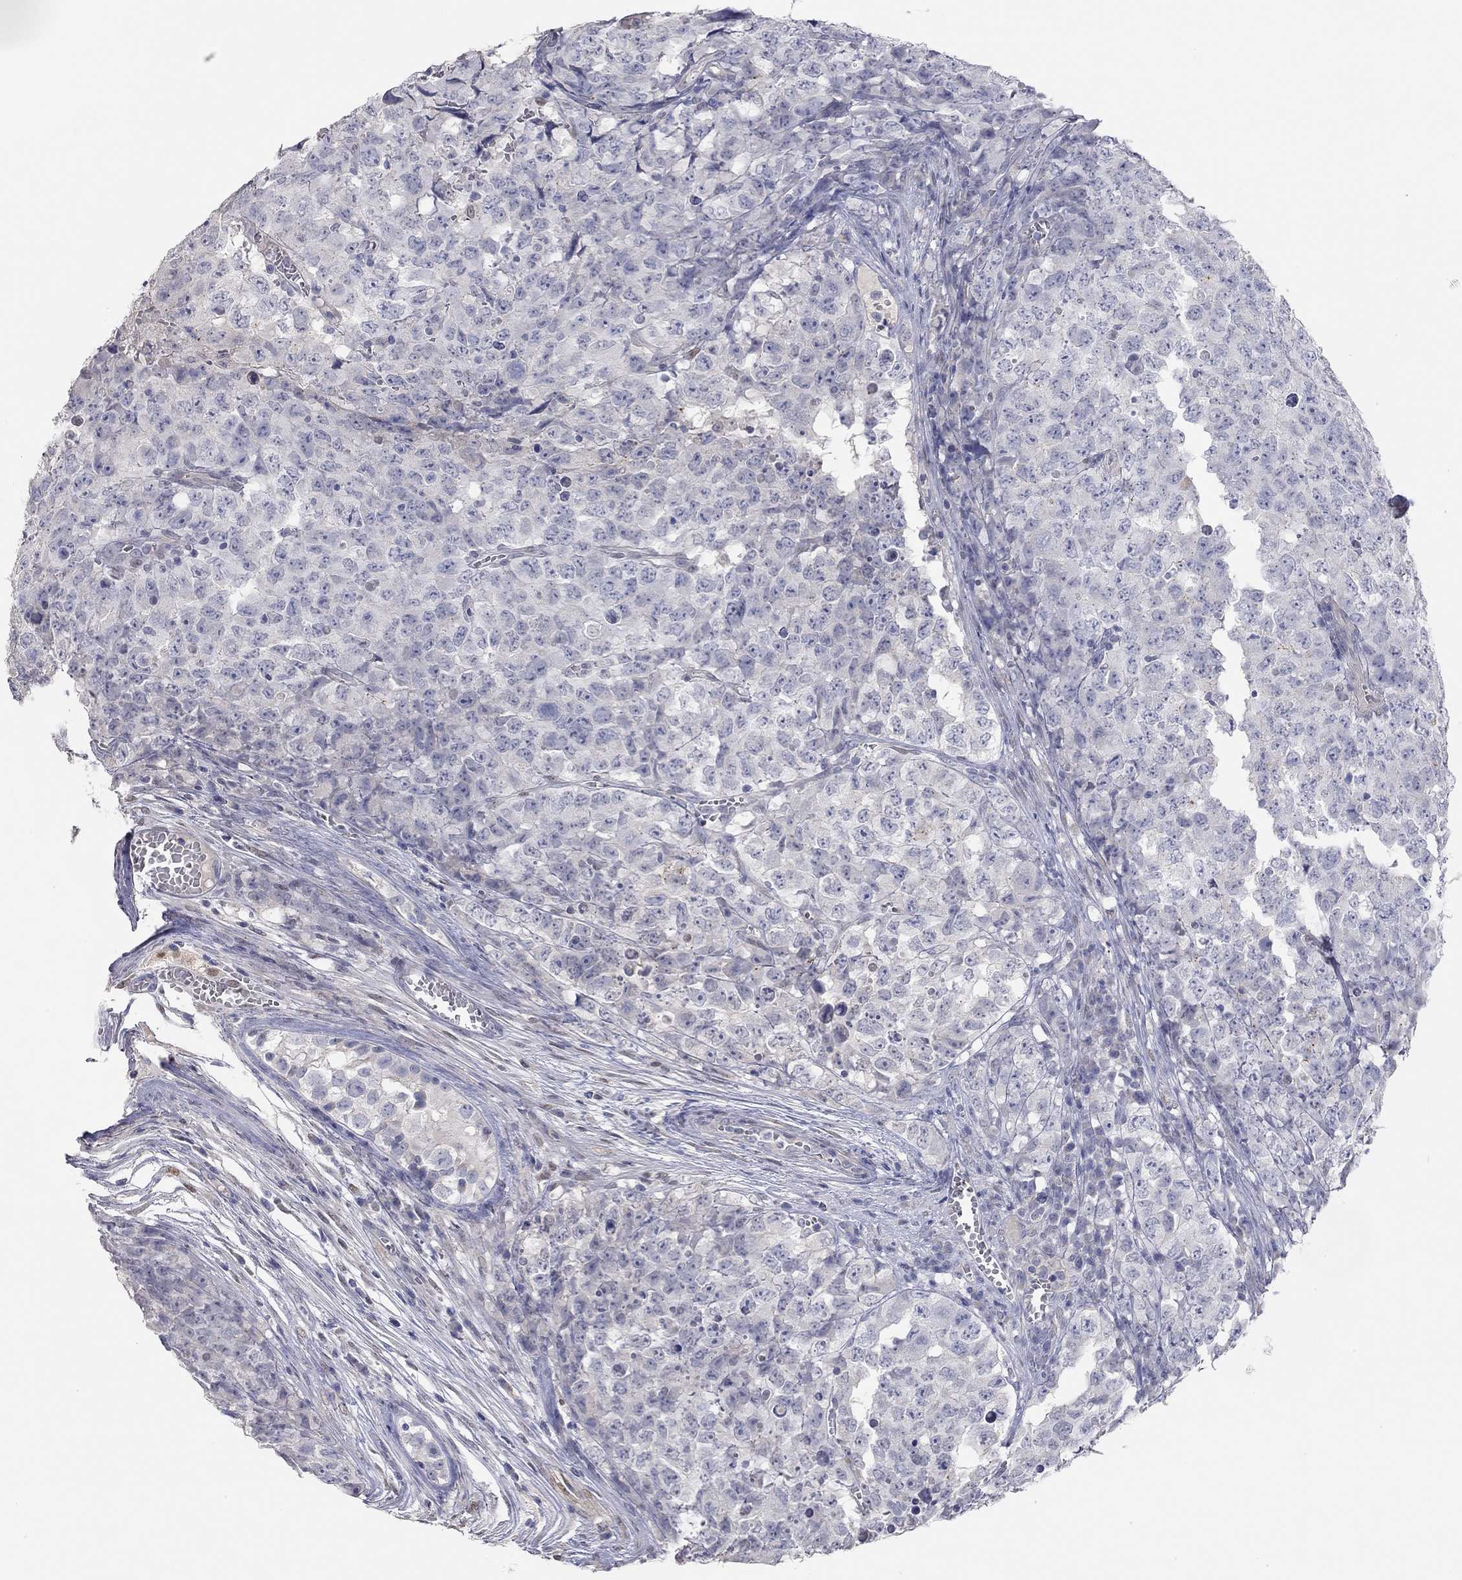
{"staining": {"intensity": "negative", "quantity": "none", "location": "none"}, "tissue": "testis cancer", "cell_type": "Tumor cells", "image_type": "cancer", "snomed": [{"axis": "morphology", "description": "Carcinoma, Embryonal, NOS"}, {"axis": "topography", "description": "Testis"}], "caption": "Photomicrograph shows no significant protein expression in tumor cells of embryonal carcinoma (testis).", "gene": "PAPSS2", "patient": {"sex": "male", "age": 23}}